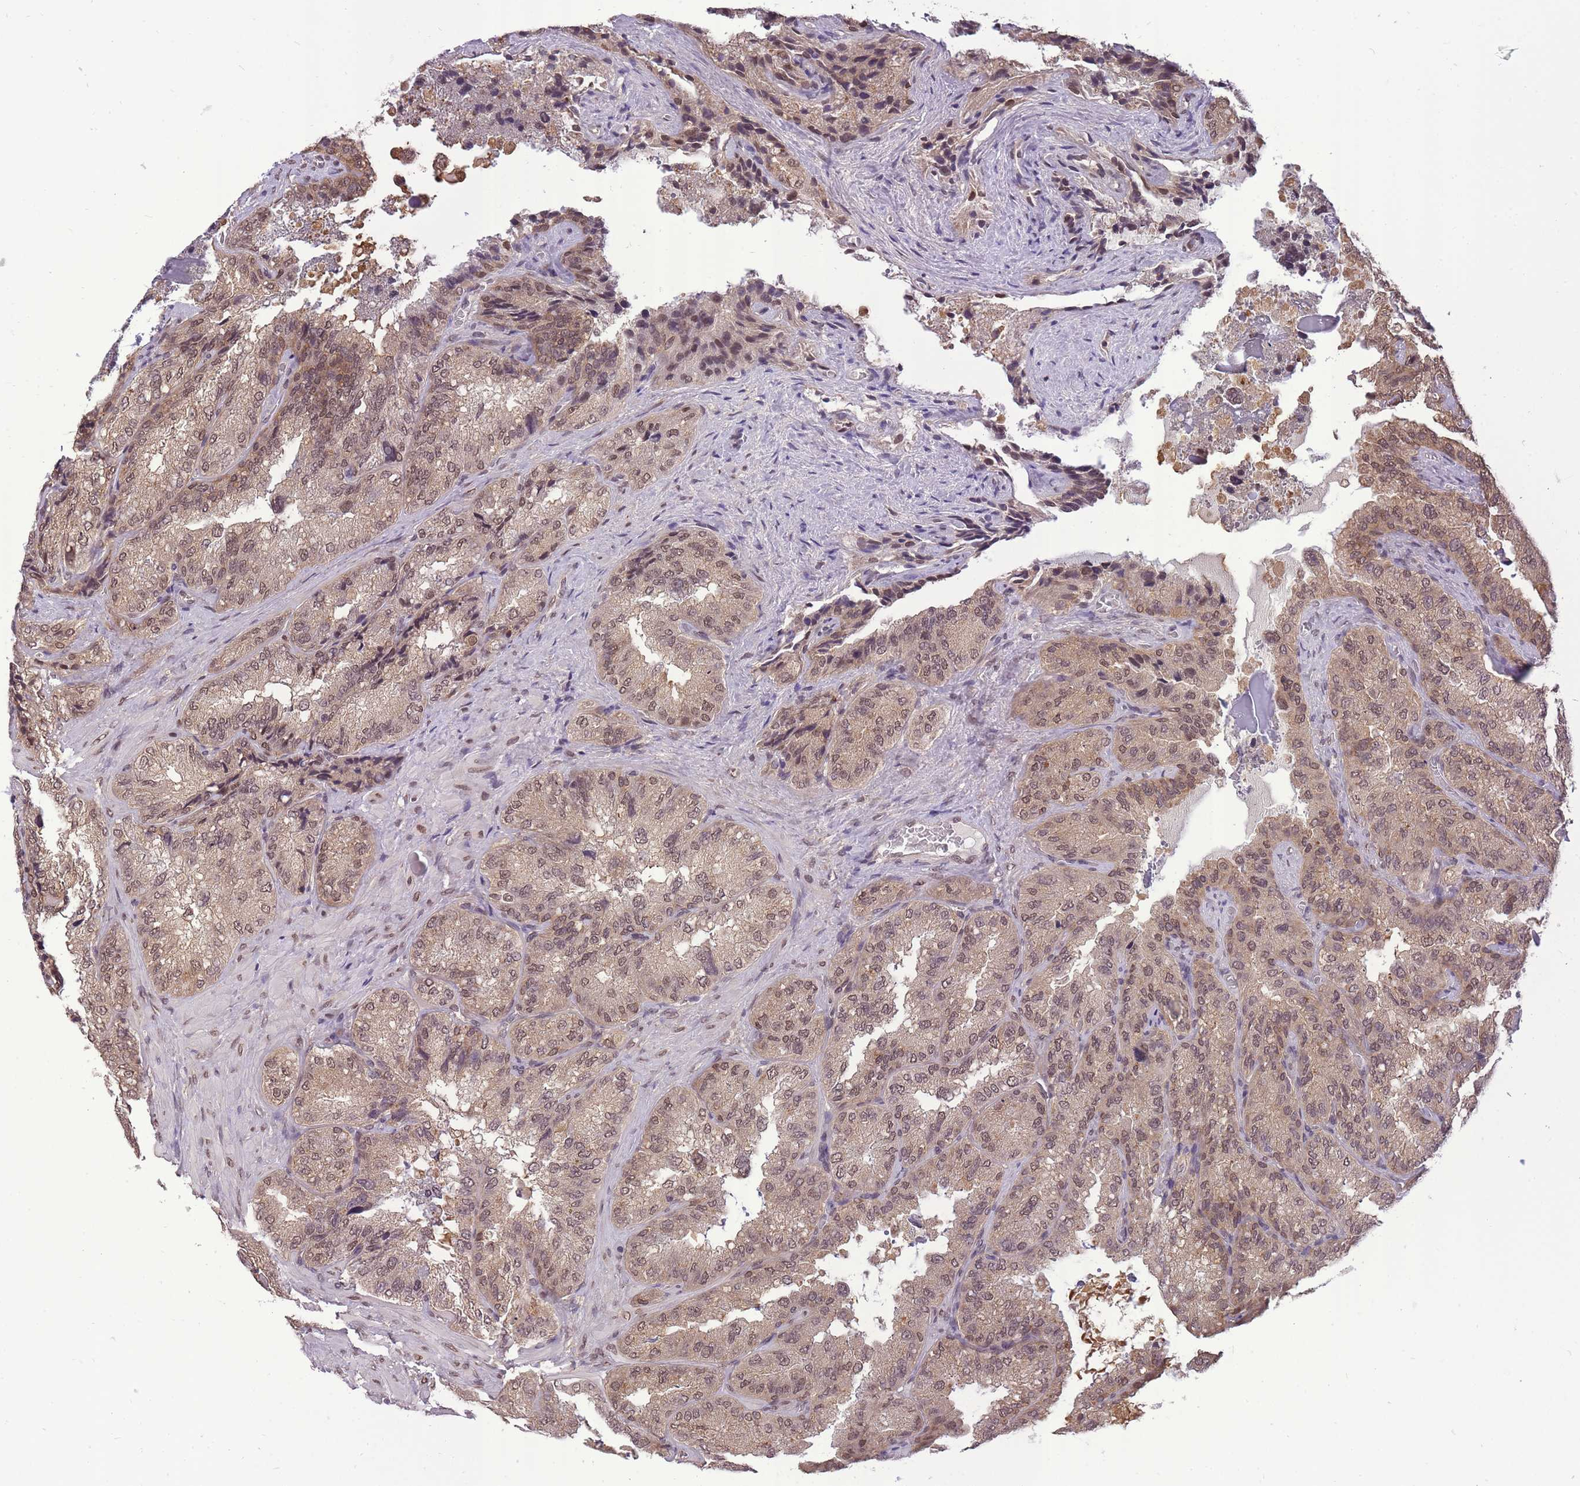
{"staining": {"intensity": "weak", "quantity": ">75%", "location": "nuclear"}, "tissue": "seminal vesicle", "cell_type": "Glandular cells", "image_type": "normal", "snomed": [{"axis": "morphology", "description": "Normal tissue, NOS"}, {"axis": "topography", "description": "Seminal veicle"}], "caption": "Glandular cells display low levels of weak nuclear expression in about >75% of cells in normal seminal vesicle. The protein of interest is shown in brown color, while the nuclei are stained blue.", "gene": "CDIP1", "patient": {"sex": "male", "age": 58}}